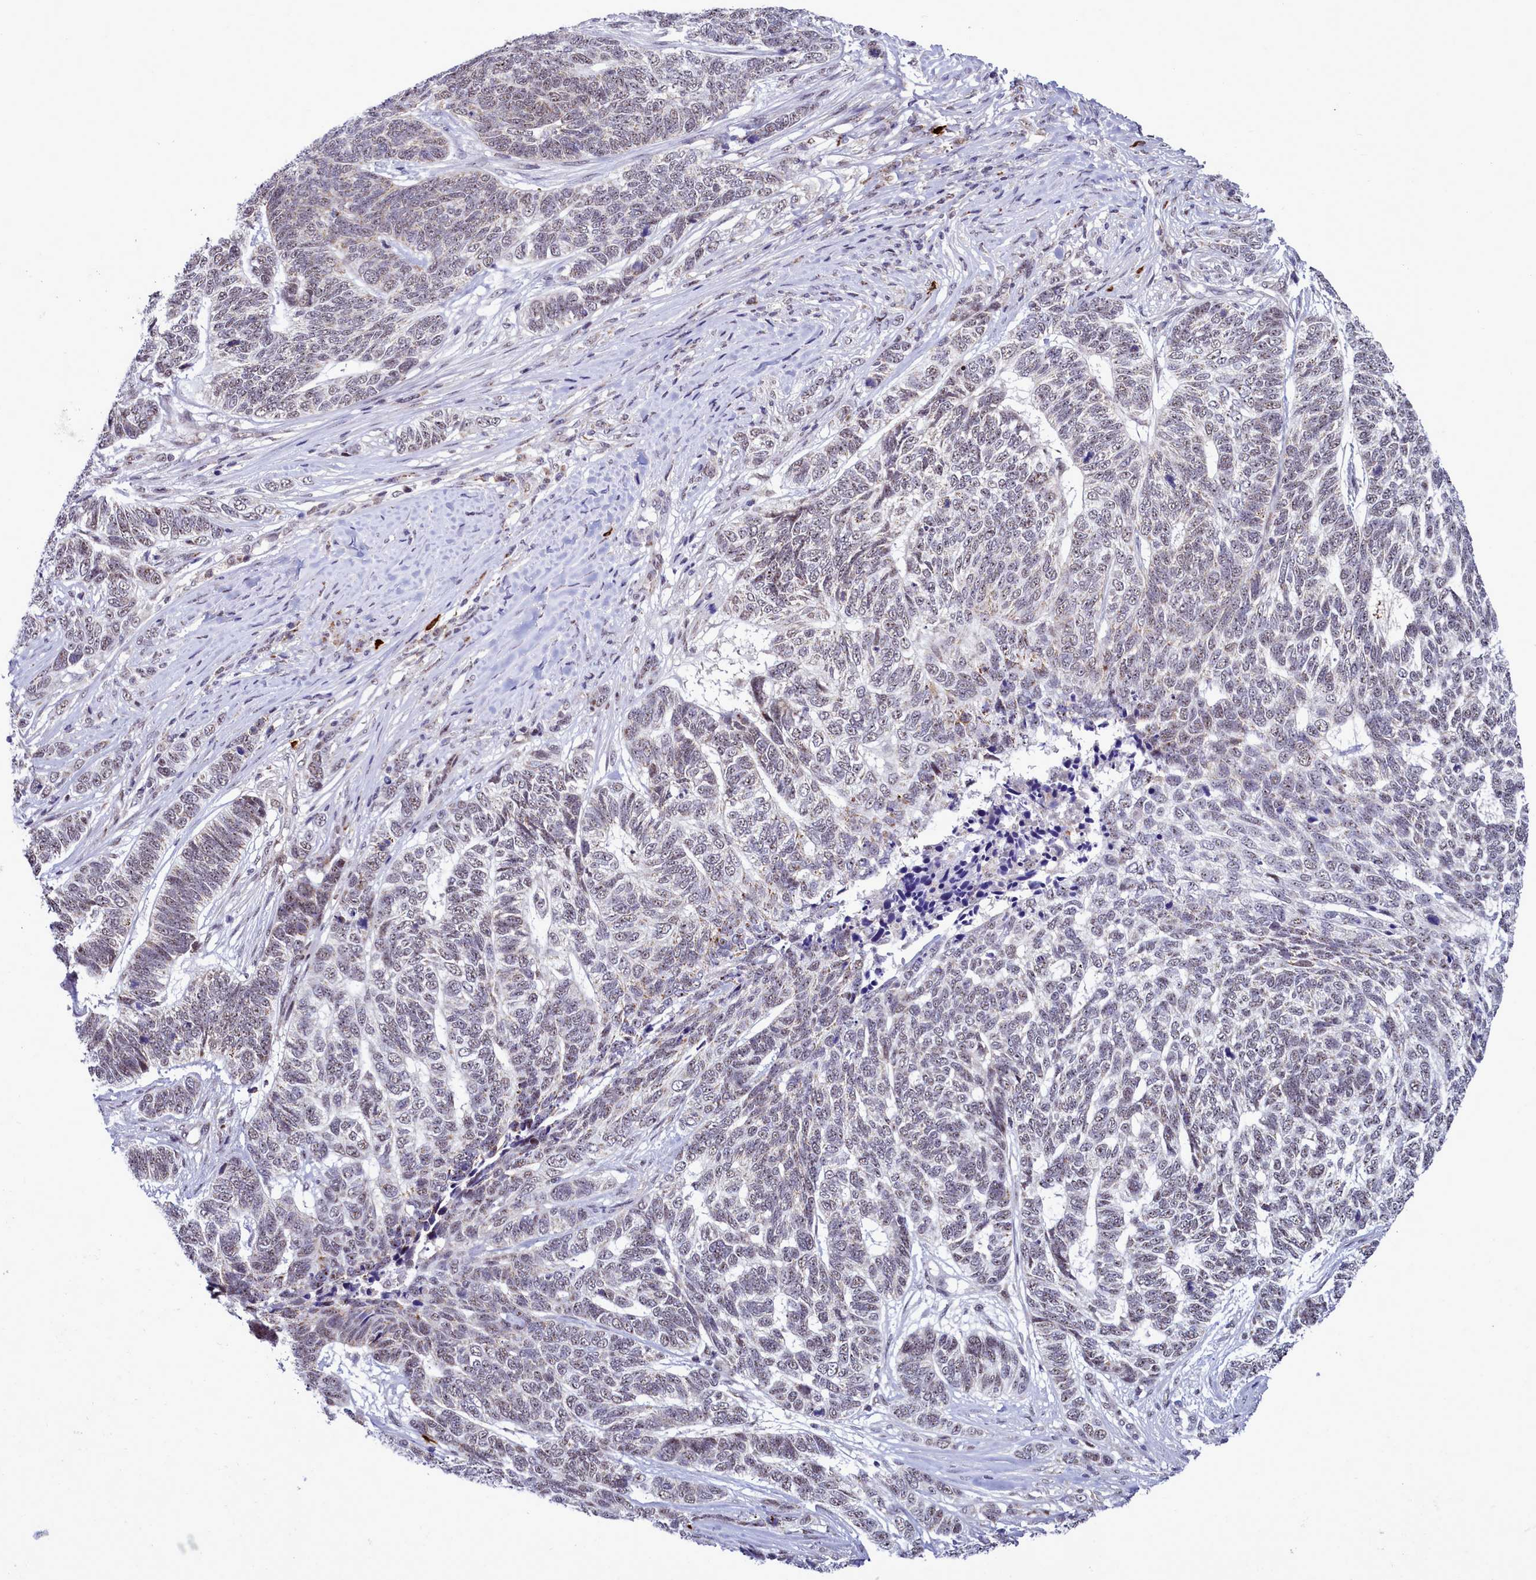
{"staining": {"intensity": "weak", "quantity": "25%-75%", "location": "cytoplasmic/membranous,nuclear"}, "tissue": "skin cancer", "cell_type": "Tumor cells", "image_type": "cancer", "snomed": [{"axis": "morphology", "description": "Basal cell carcinoma"}, {"axis": "topography", "description": "Skin"}], "caption": "Skin cancer stained with immunohistochemistry (IHC) reveals weak cytoplasmic/membranous and nuclear staining in about 25%-75% of tumor cells.", "gene": "POM121L2", "patient": {"sex": "female", "age": 65}}